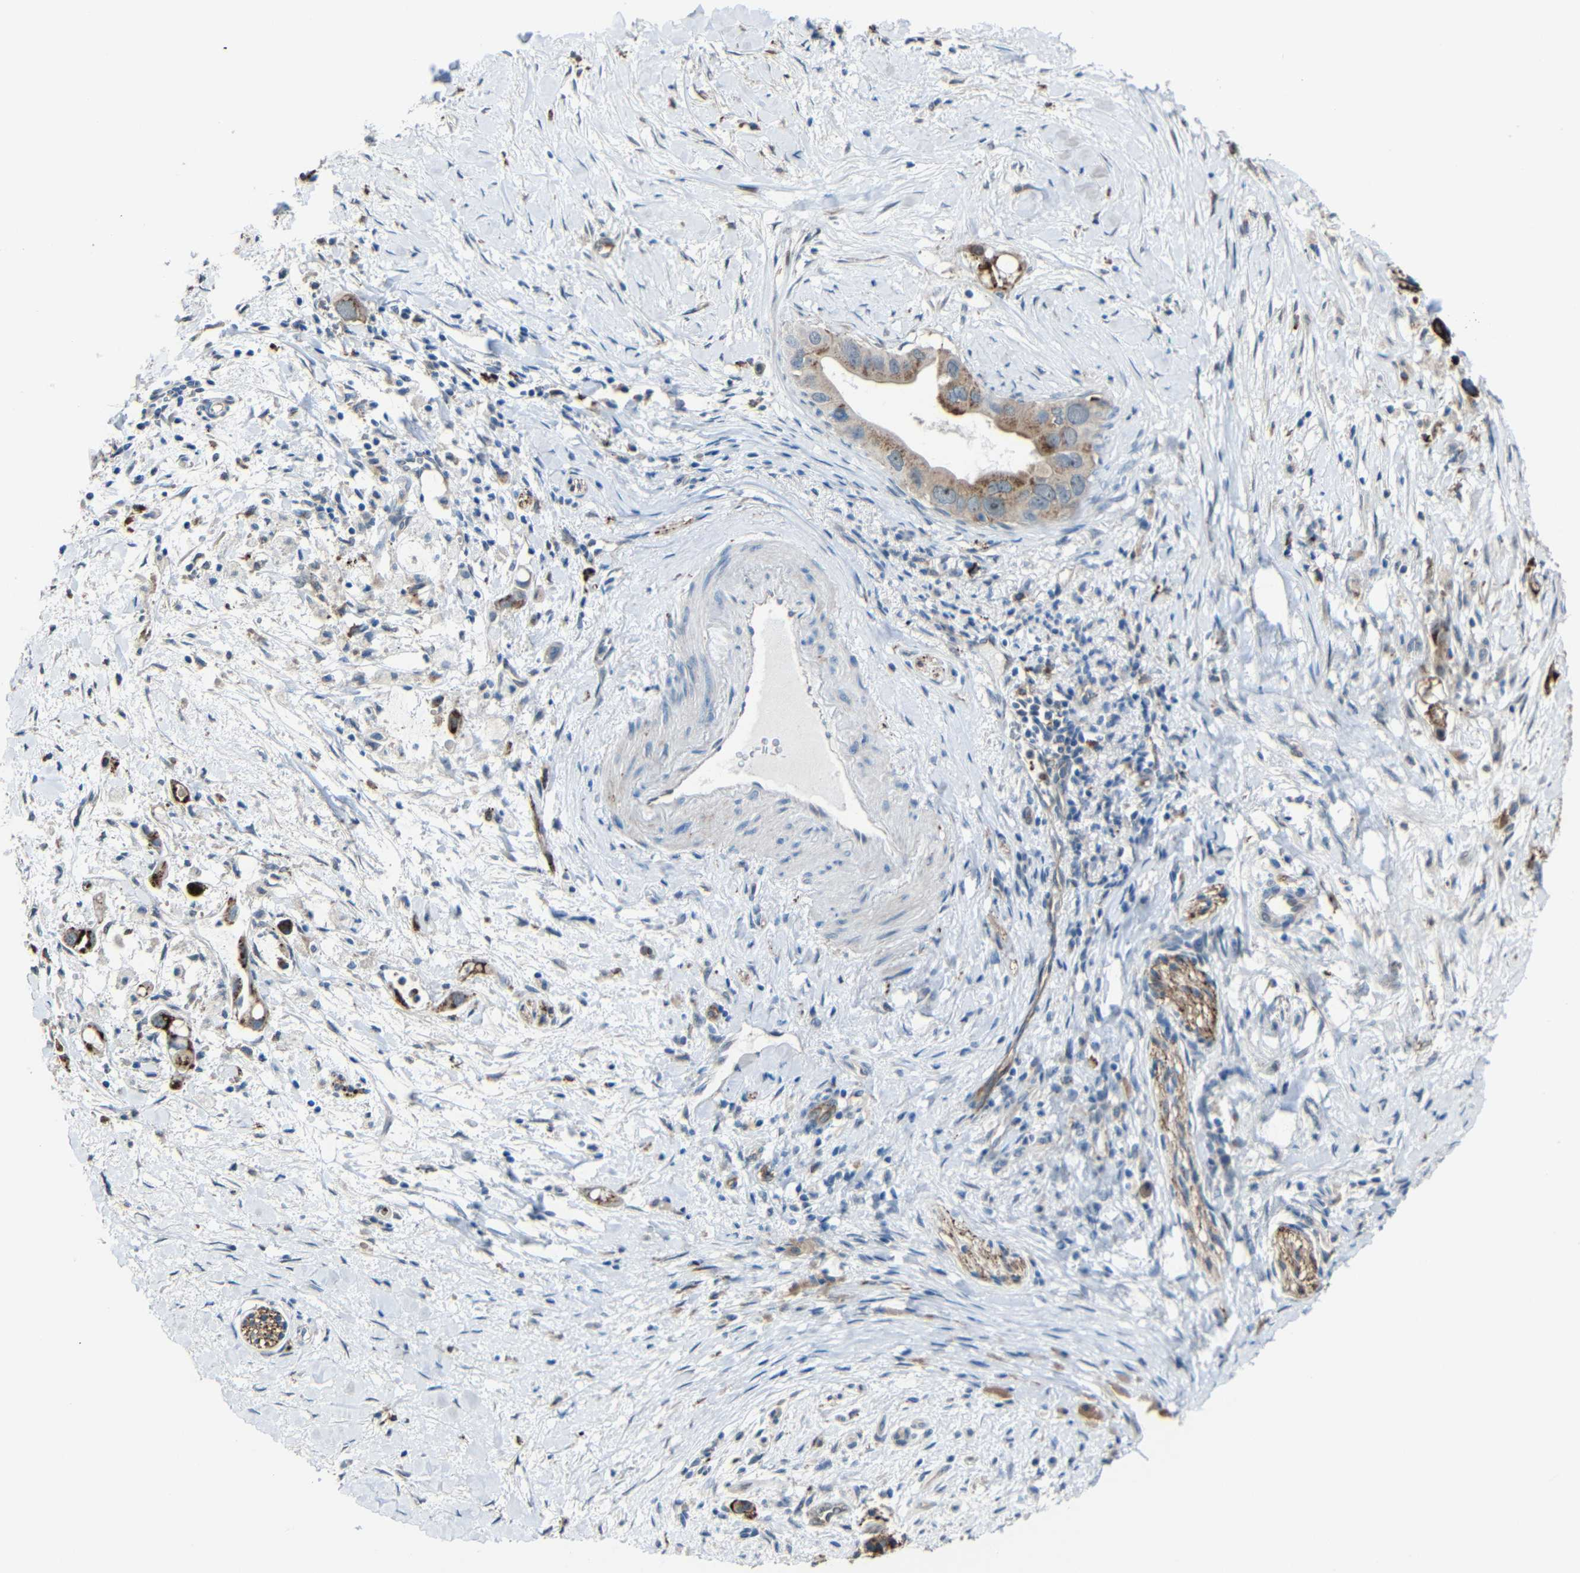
{"staining": {"intensity": "moderate", "quantity": ">75%", "location": "cytoplasmic/membranous"}, "tissue": "pancreatic cancer", "cell_type": "Tumor cells", "image_type": "cancer", "snomed": [{"axis": "morphology", "description": "Adenocarcinoma, NOS"}, {"axis": "topography", "description": "Pancreas"}], "caption": "Immunohistochemistry (IHC) of human pancreatic cancer exhibits medium levels of moderate cytoplasmic/membranous expression in approximately >75% of tumor cells. (IHC, brightfield microscopy, high magnification).", "gene": "DNAJC5", "patient": {"sex": "male", "age": 55}}